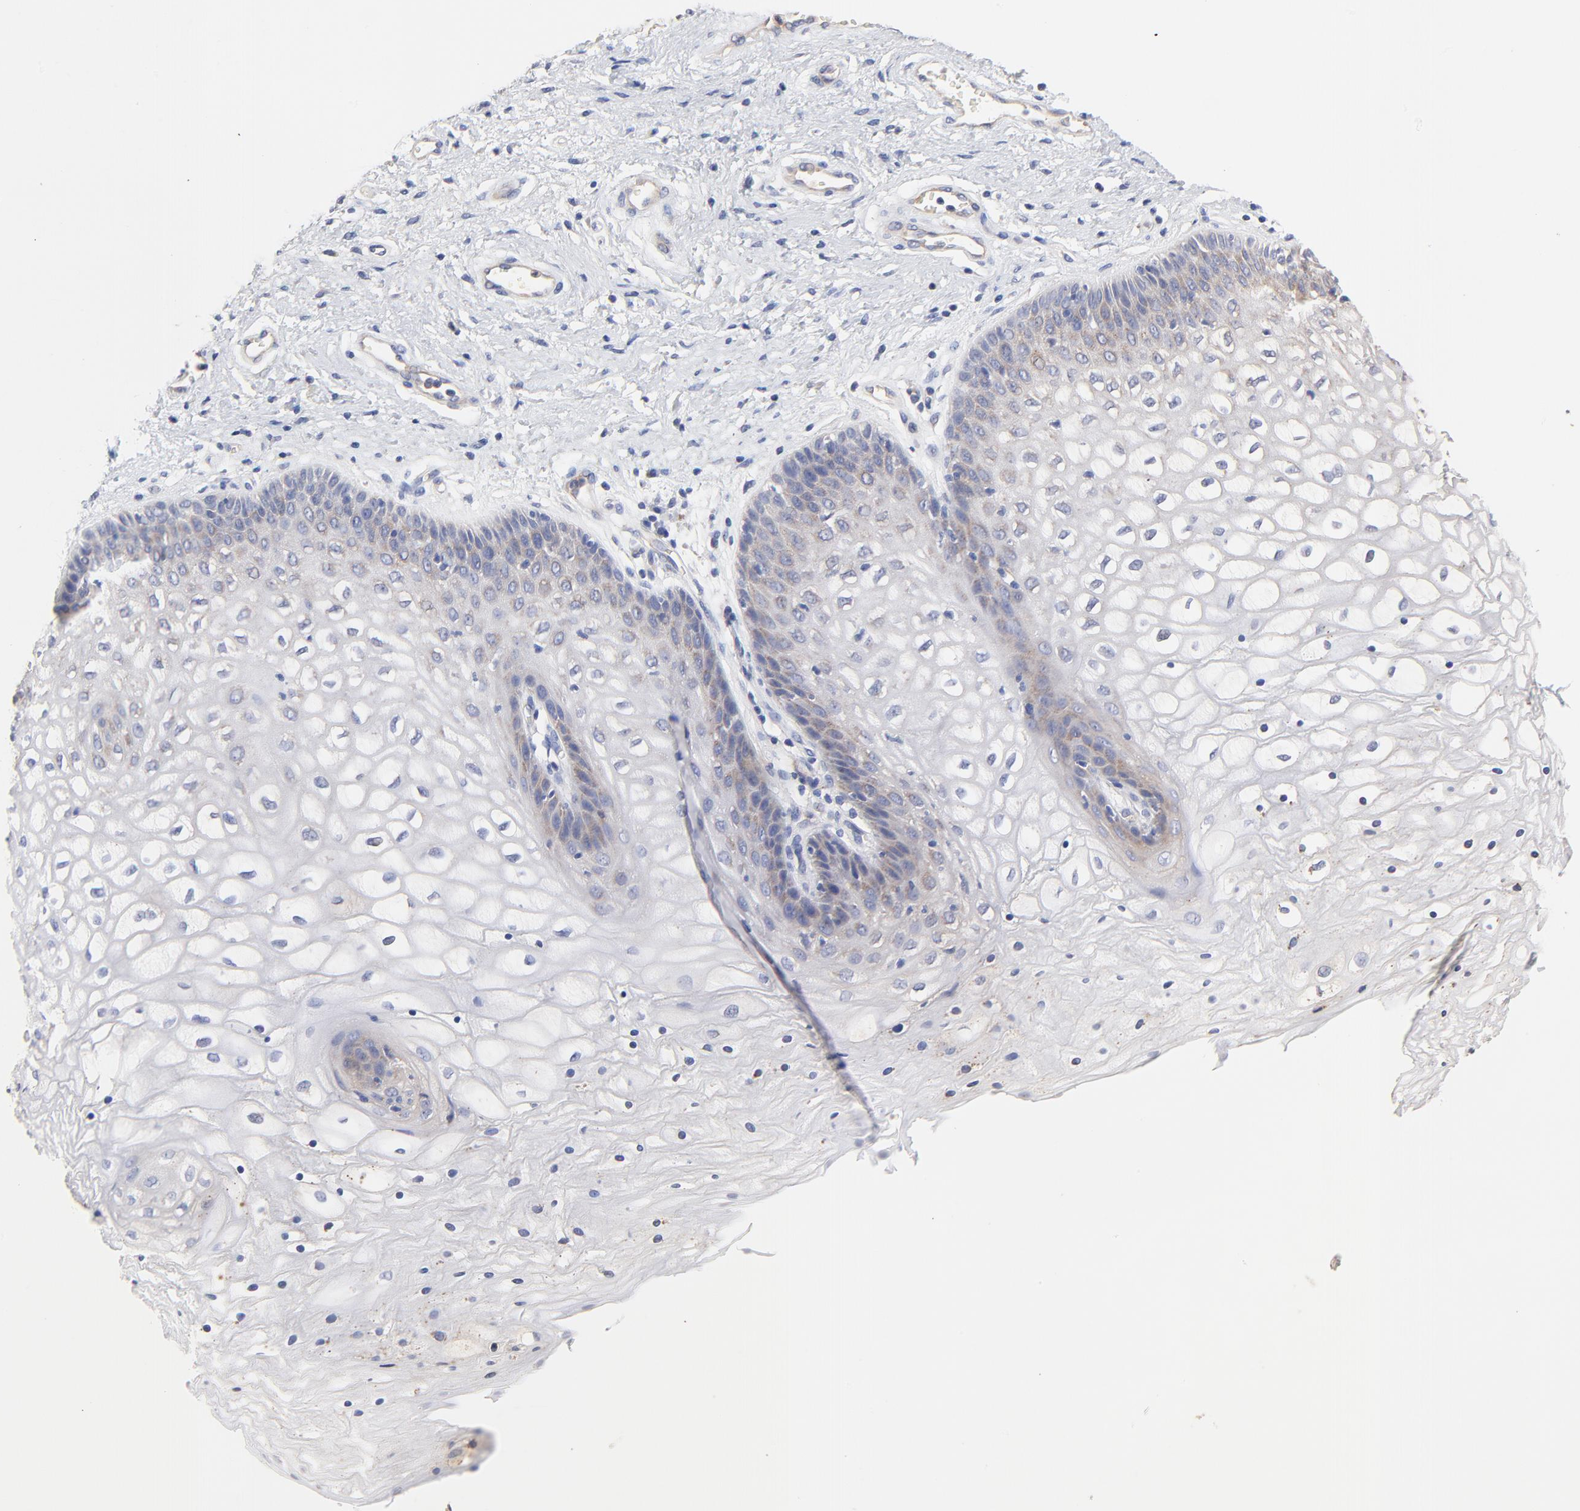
{"staining": {"intensity": "negative", "quantity": "none", "location": "none"}, "tissue": "vagina", "cell_type": "Squamous epithelial cells", "image_type": "normal", "snomed": [{"axis": "morphology", "description": "Normal tissue, NOS"}, {"axis": "topography", "description": "Vagina"}], "caption": "A micrograph of vagina stained for a protein demonstrates no brown staining in squamous epithelial cells. (IHC, brightfield microscopy, high magnification).", "gene": "FBXL2", "patient": {"sex": "female", "age": 34}}